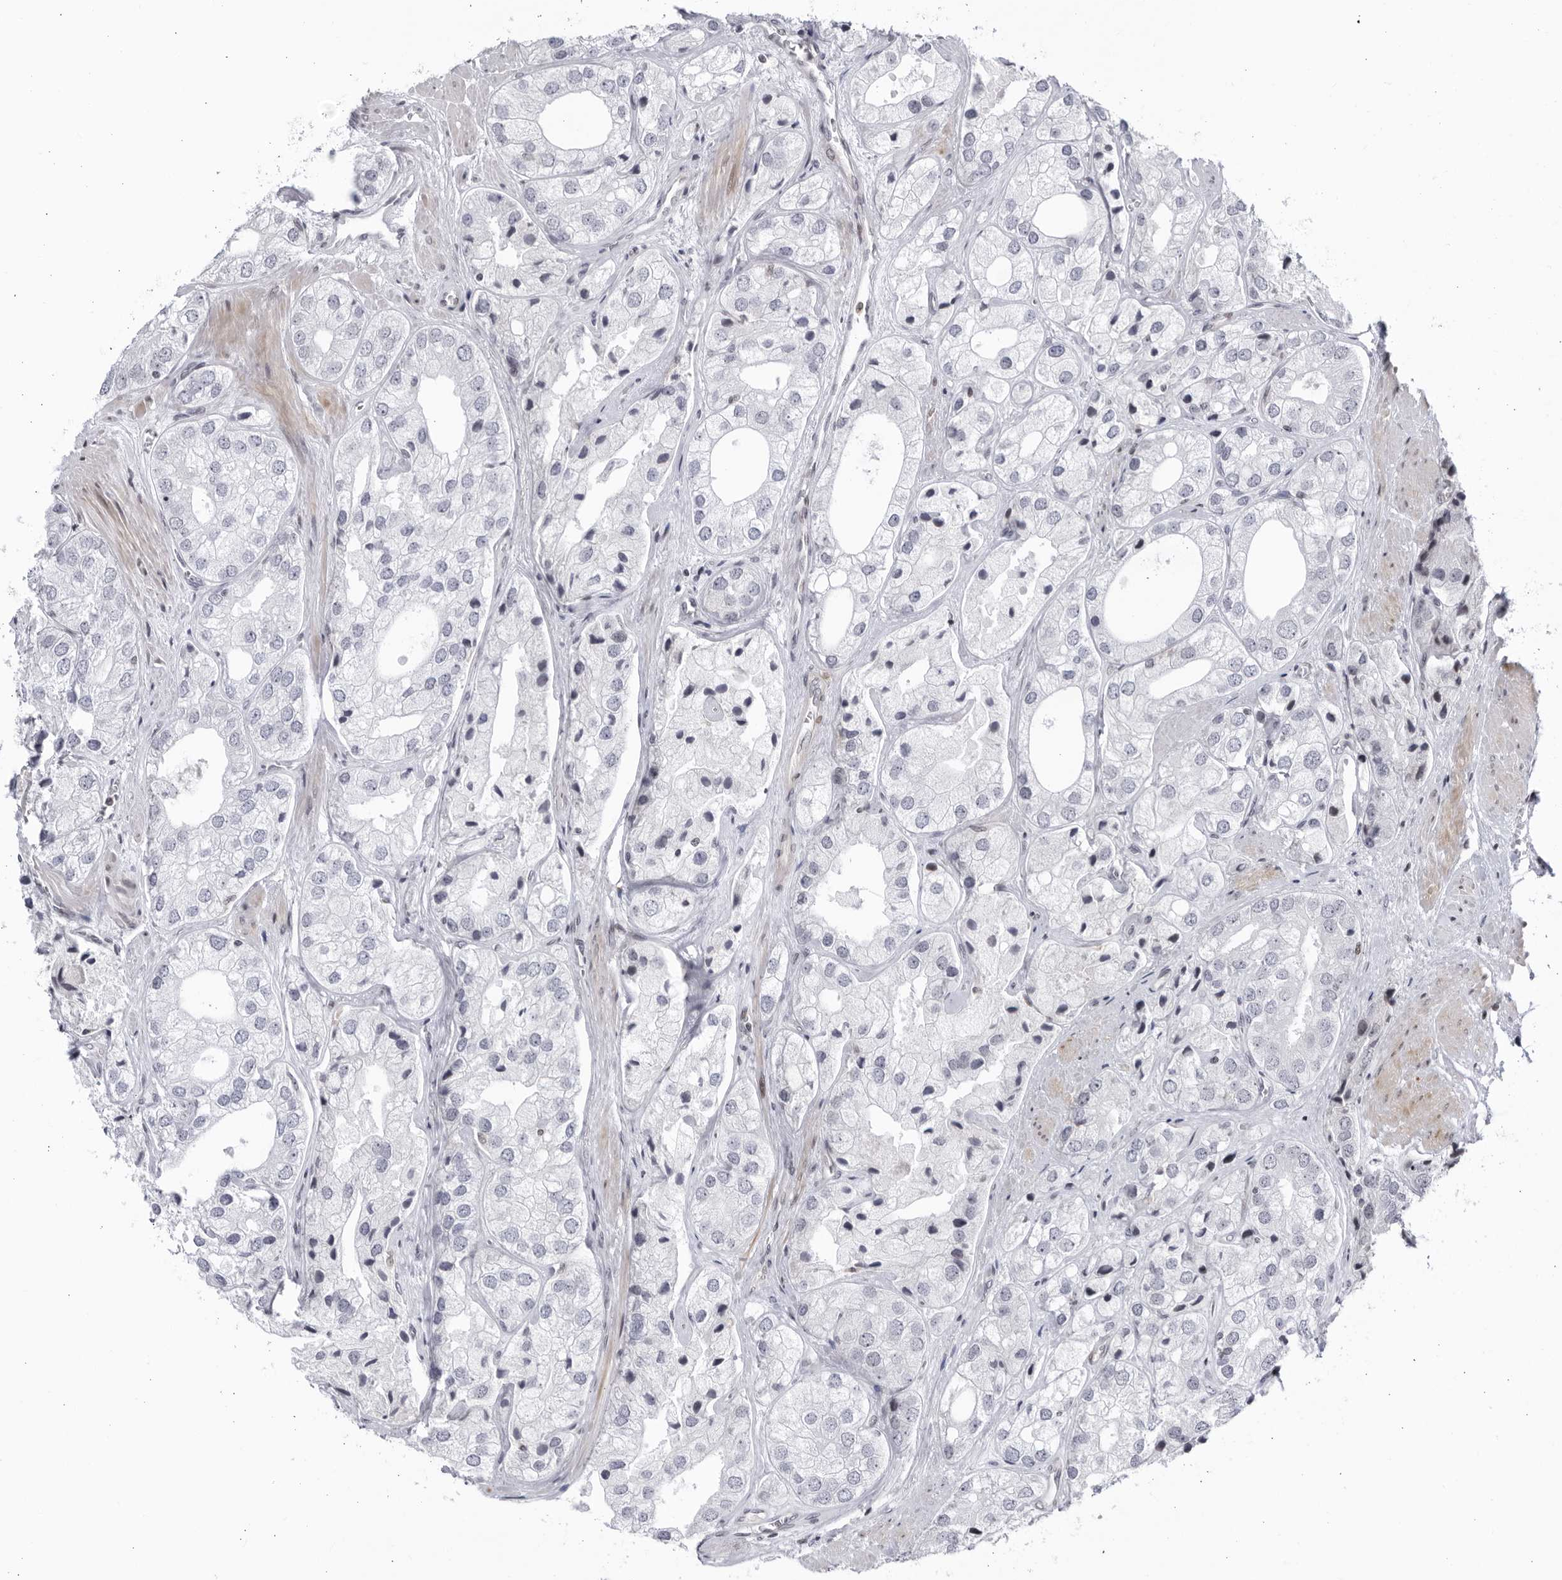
{"staining": {"intensity": "negative", "quantity": "none", "location": "none"}, "tissue": "prostate cancer", "cell_type": "Tumor cells", "image_type": "cancer", "snomed": [{"axis": "morphology", "description": "Adenocarcinoma, High grade"}, {"axis": "topography", "description": "Prostate"}], "caption": "Immunohistochemistry (IHC) of human adenocarcinoma (high-grade) (prostate) demonstrates no staining in tumor cells. (DAB (3,3'-diaminobenzidine) immunohistochemistry, high magnification).", "gene": "DTL", "patient": {"sex": "male", "age": 50}}